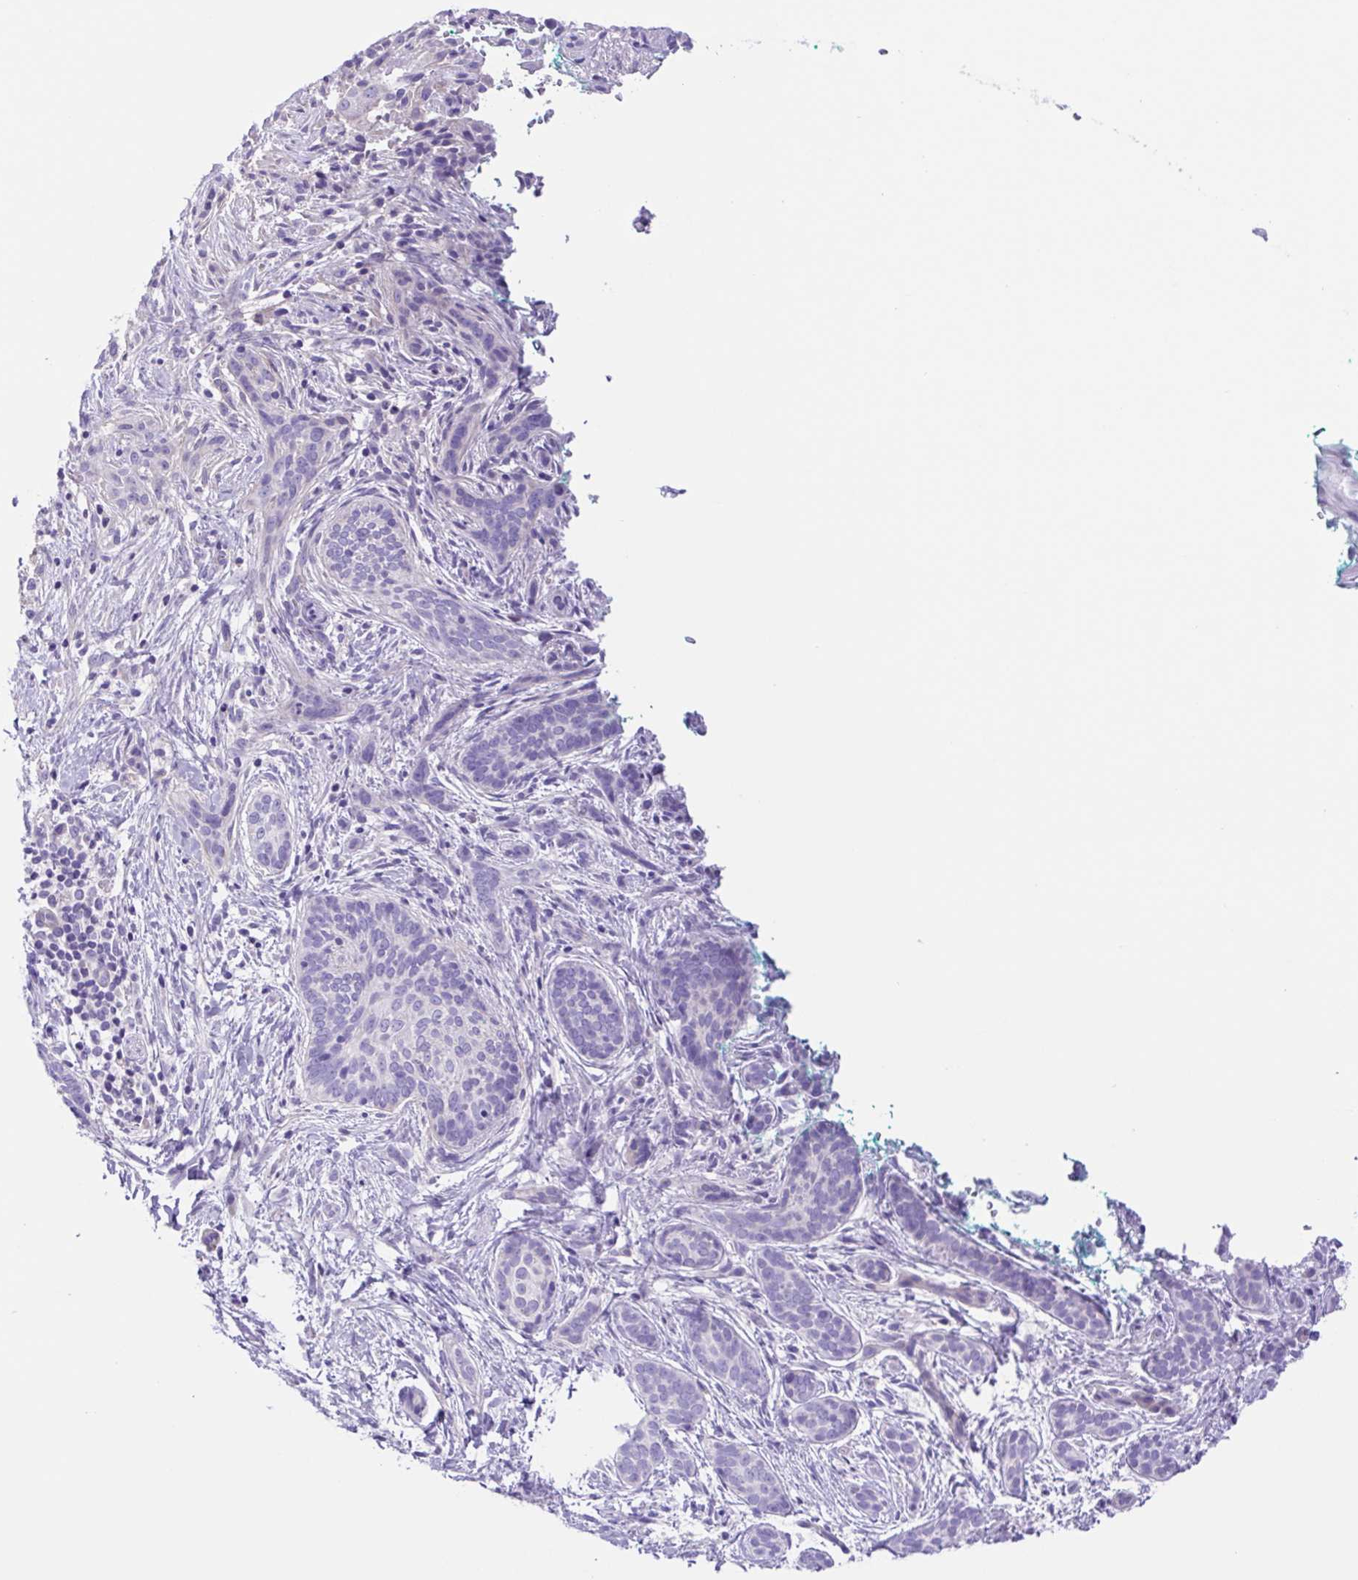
{"staining": {"intensity": "negative", "quantity": "none", "location": "none"}, "tissue": "skin cancer", "cell_type": "Tumor cells", "image_type": "cancer", "snomed": [{"axis": "morphology", "description": "Basal cell carcinoma"}, {"axis": "topography", "description": "Skin"}], "caption": "This is an immunohistochemistry (IHC) photomicrograph of skin basal cell carcinoma. There is no staining in tumor cells.", "gene": "ISM2", "patient": {"sex": "male", "age": 63}}